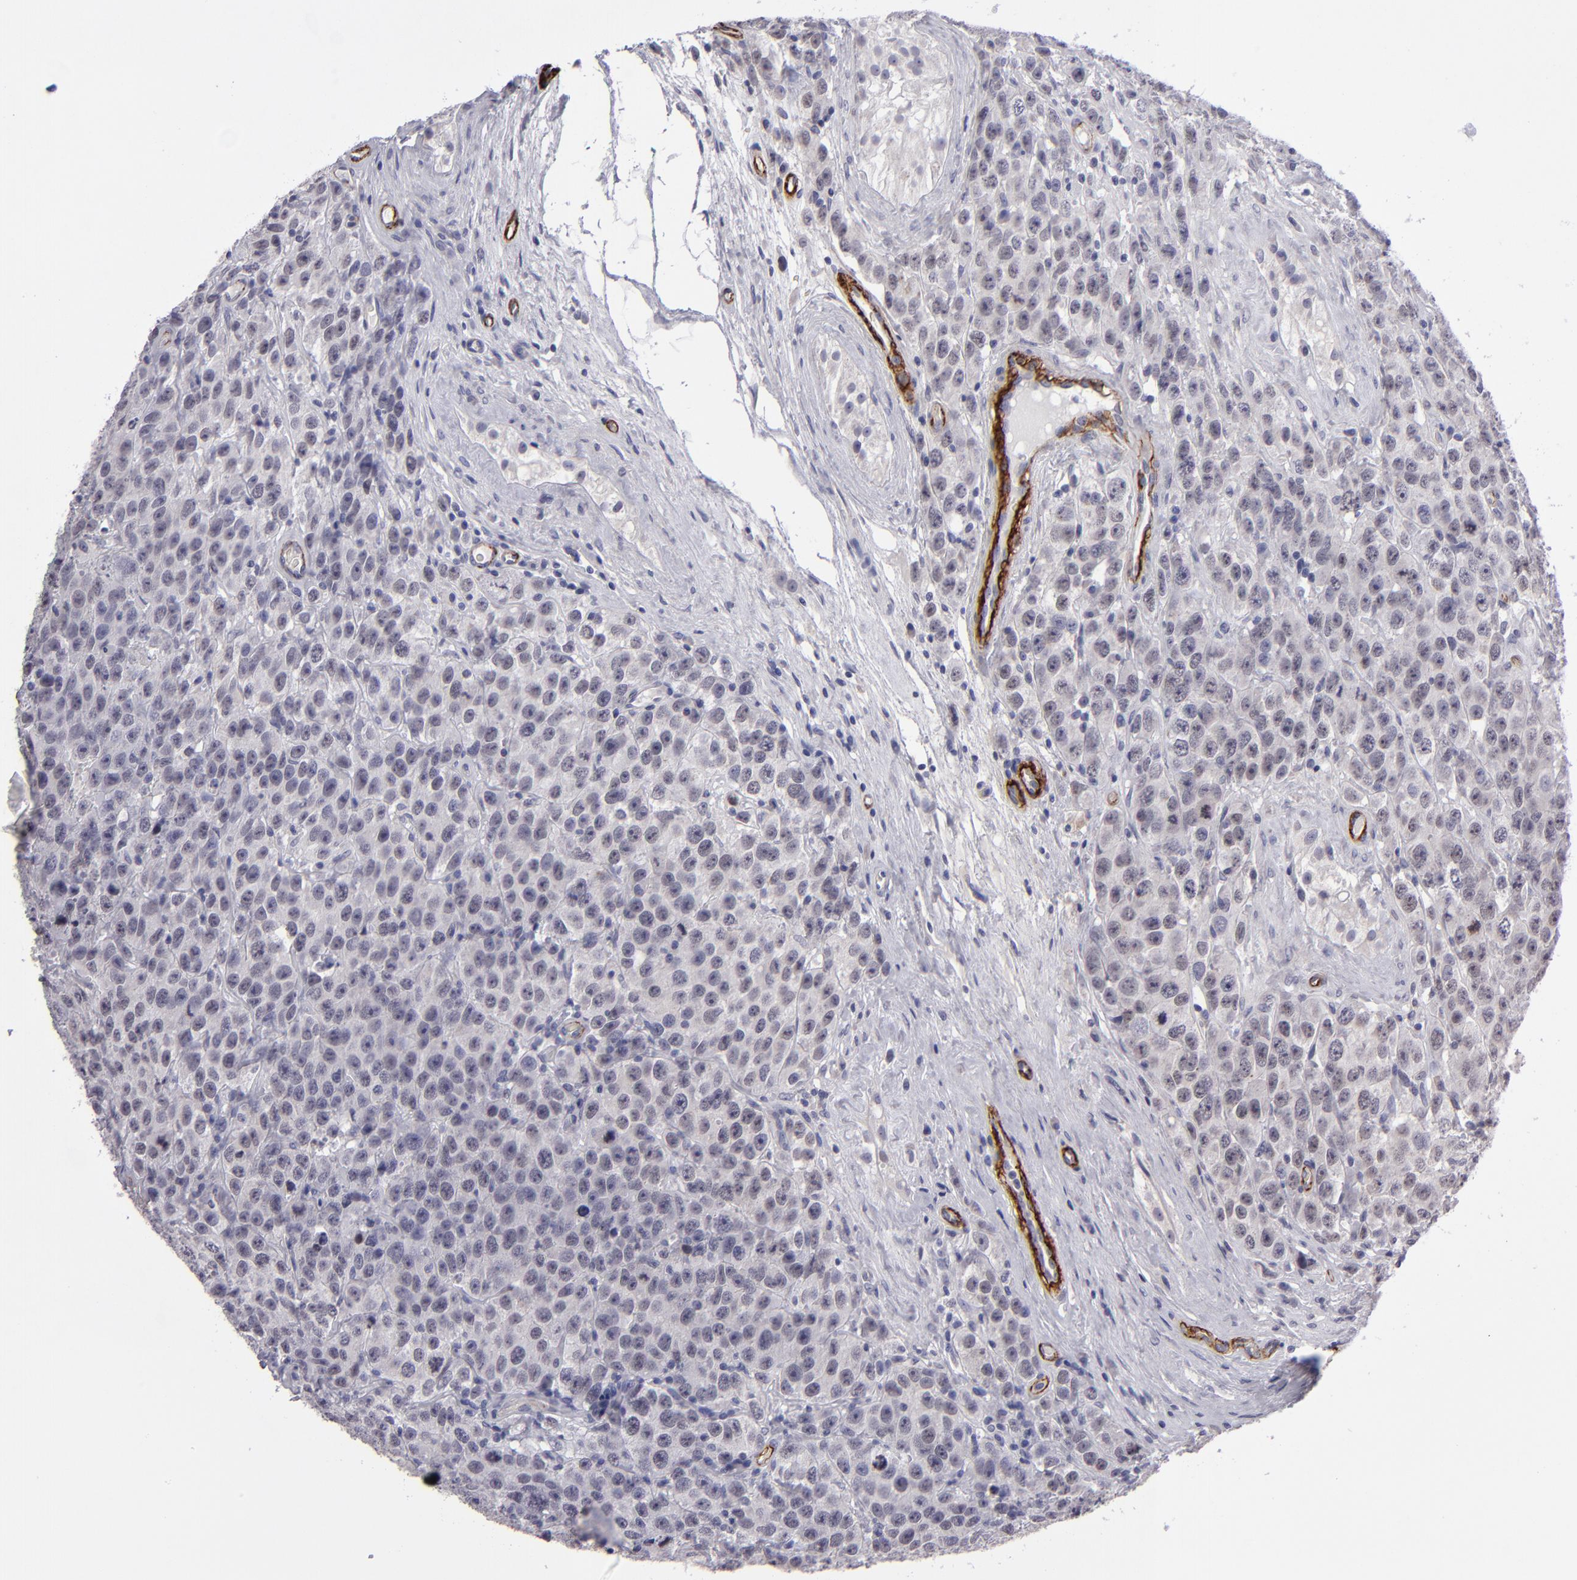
{"staining": {"intensity": "negative", "quantity": "none", "location": "none"}, "tissue": "testis cancer", "cell_type": "Tumor cells", "image_type": "cancer", "snomed": [{"axis": "morphology", "description": "Seminoma, NOS"}, {"axis": "topography", "description": "Testis"}], "caption": "Seminoma (testis) was stained to show a protein in brown. There is no significant positivity in tumor cells.", "gene": "ZNF175", "patient": {"sex": "male", "age": 52}}